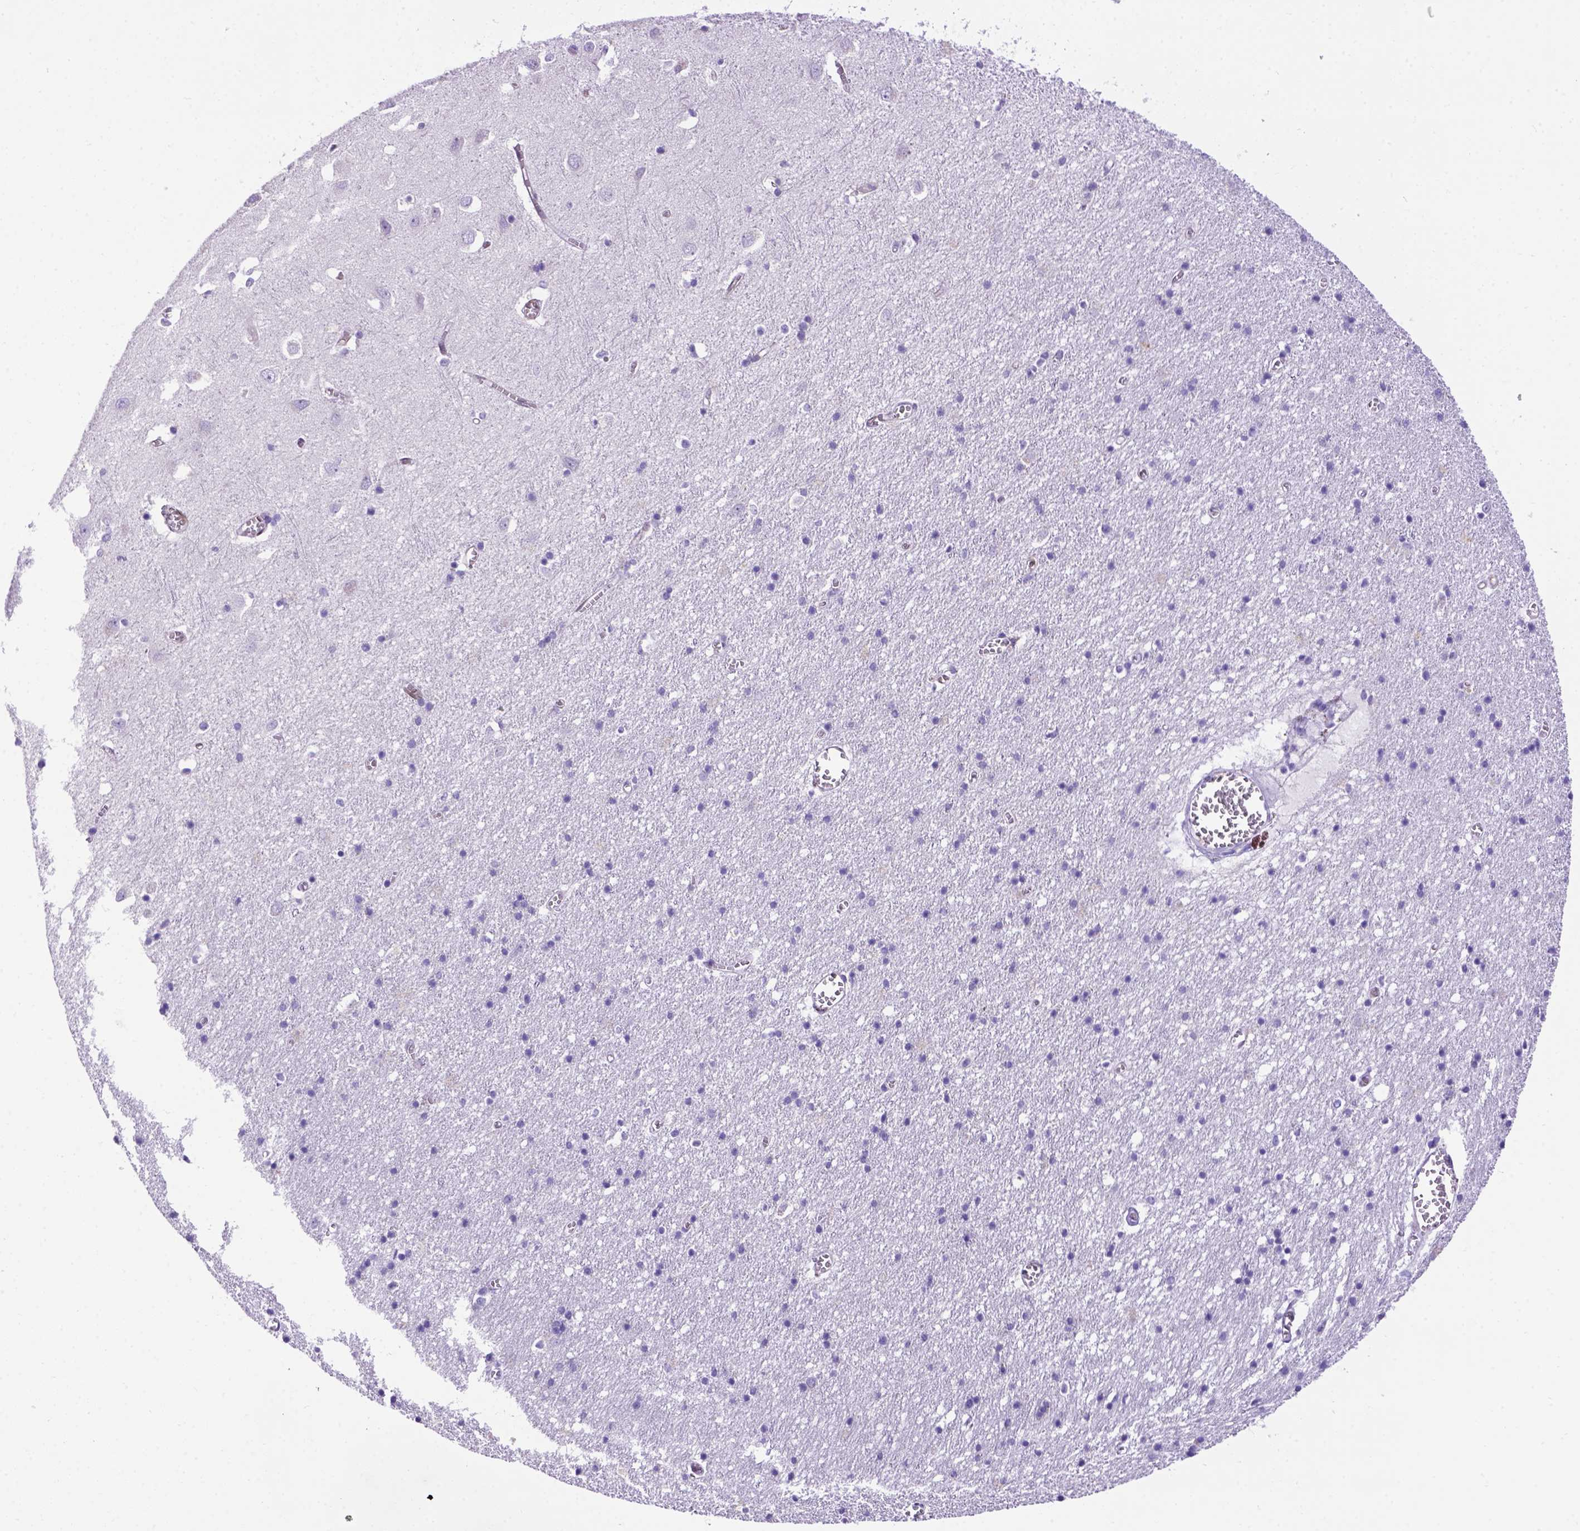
{"staining": {"intensity": "negative", "quantity": "none", "location": "none"}, "tissue": "cerebral cortex", "cell_type": "Endothelial cells", "image_type": "normal", "snomed": [{"axis": "morphology", "description": "Normal tissue, NOS"}, {"axis": "topography", "description": "Cerebral cortex"}], "caption": "Normal cerebral cortex was stained to show a protein in brown. There is no significant staining in endothelial cells. Nuclei are stained in blue.", "gene": "PTGES", "patient": {"sex": "male", "age": 70}}